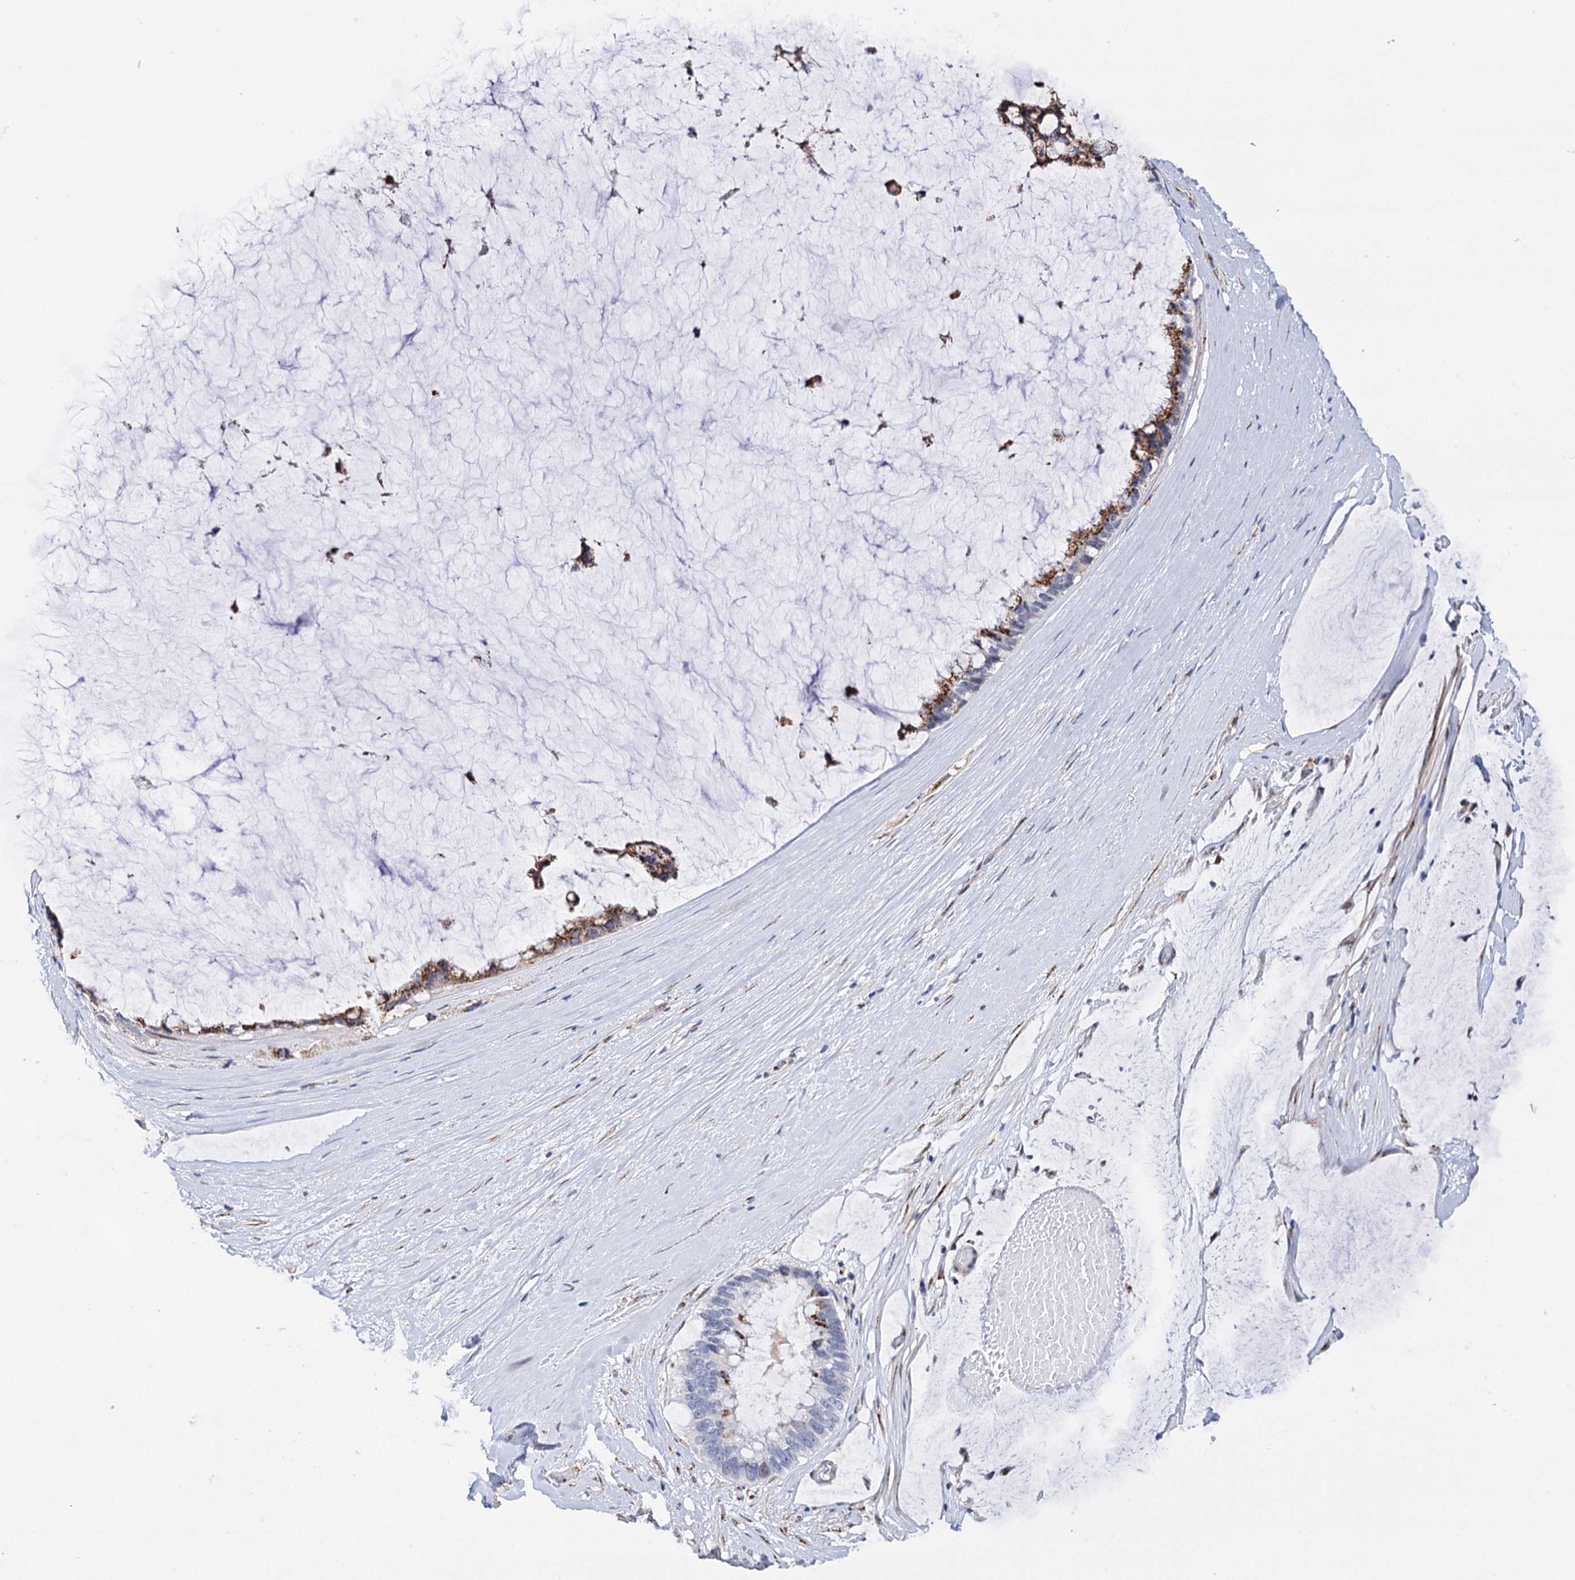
{"staining": {"intensity": "strong", "quantity": "25%-75%", "location": "cytoplasmic/membranous"}, "tissue": "ovarian cancer", "cell_type": "Tumor cells", "image_type": "cancer", "snomed": [{"axis": "morphology", "description": "Cystadenocarcinoma, mucinous, NOS"}, {"axis": "topography", "description": "Ovary"}], "caption": "Immunohistochemistry staining of ovarian mucinous cystadenocarcinoma, which exhibits high levels of strong cytoplasmic/membranous staining in about 25%-75% of tumor cells indicating strong cytoplasmic/membranous protein expression. The staining was performed using DAB (3,3'-diaminobenzidine) (brown) for protein detection and nuclei were counterstained in hematoxylin (blue).", "gene": "C11orf96", "patient": {"sex": "female", "age": 39}}